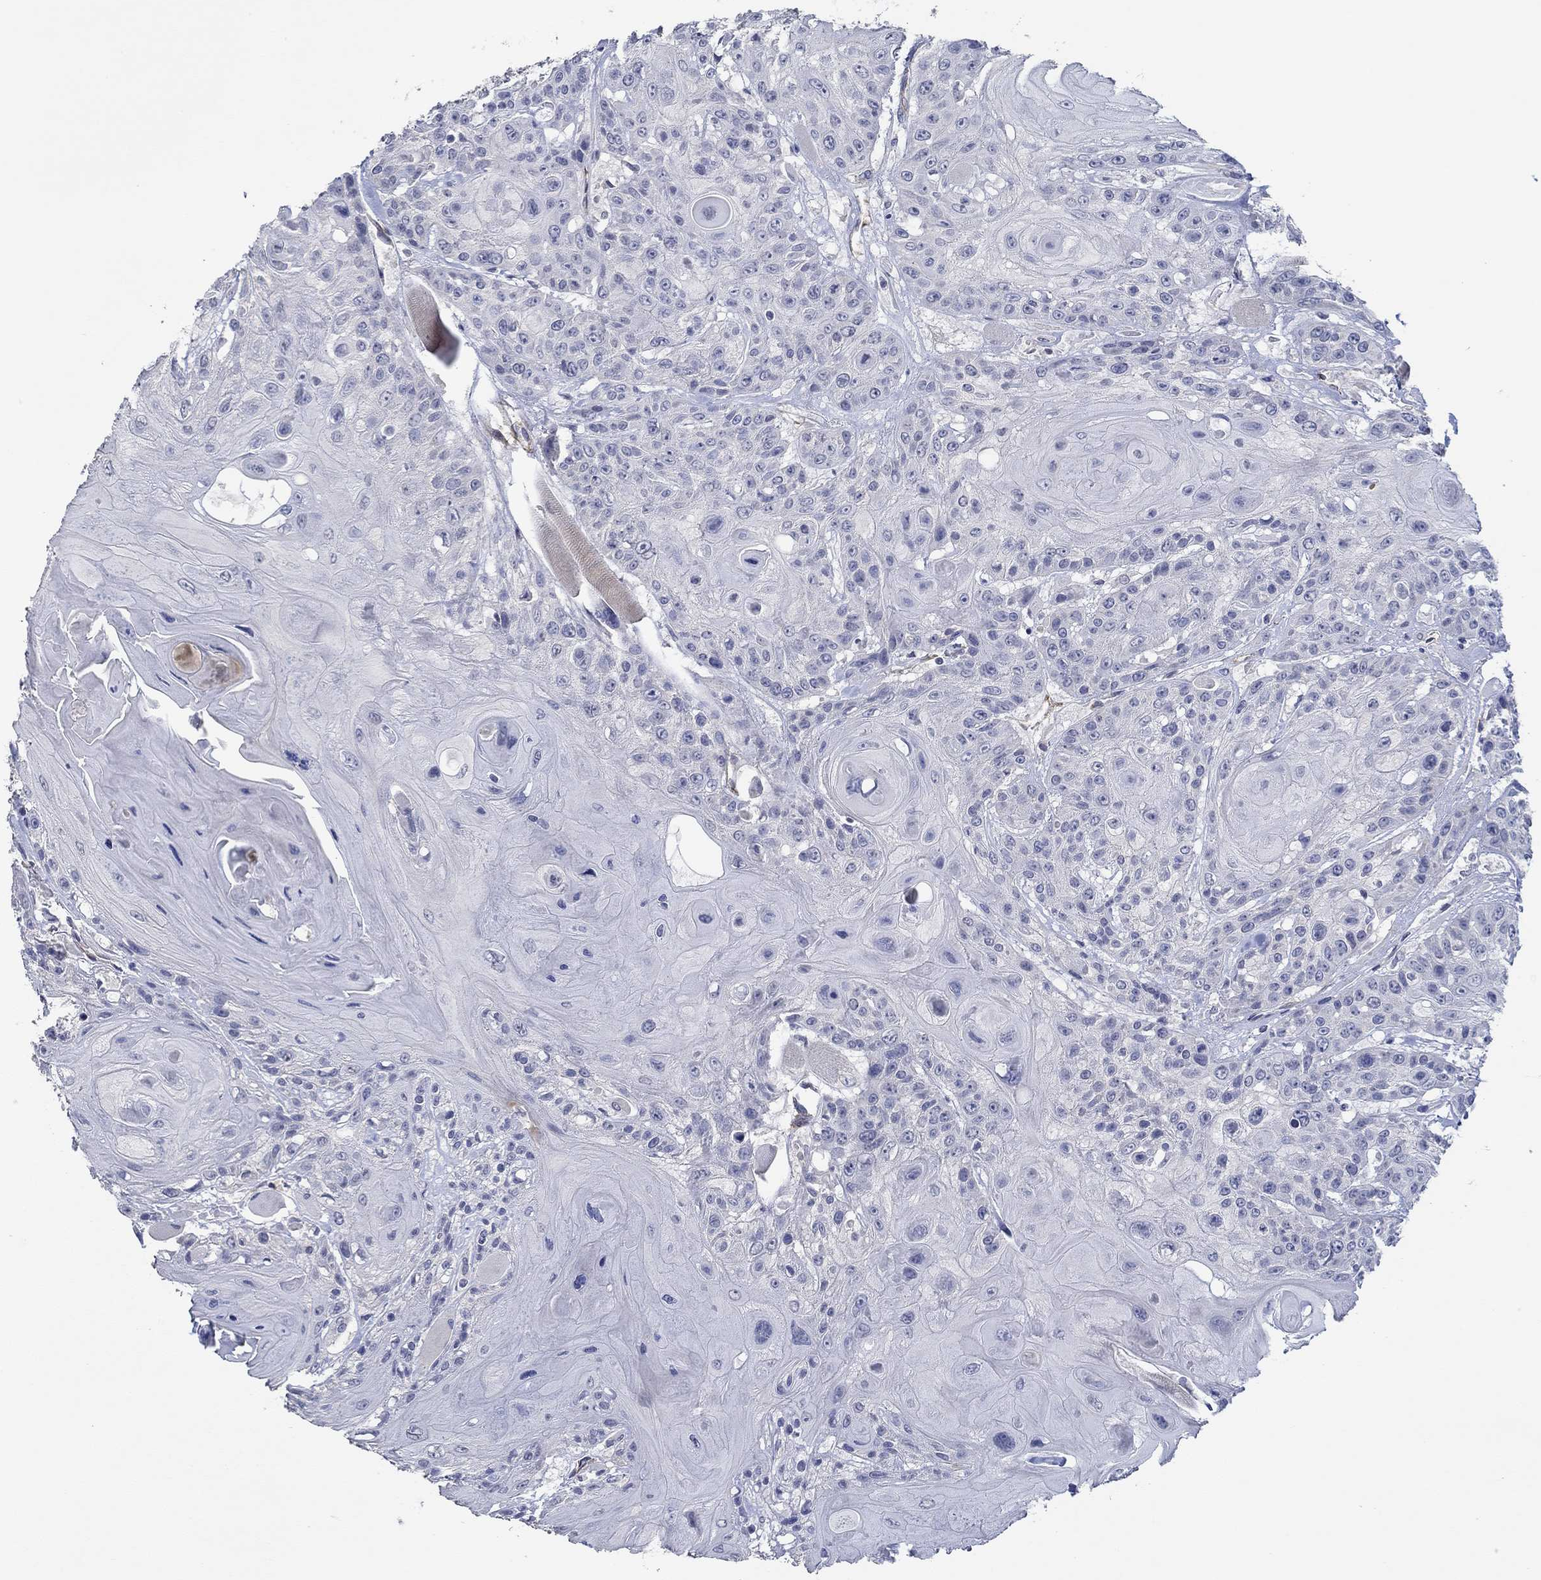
{"staining": {"intensity": "negative", "quantity": "none", "location": "none"}, "tissue": "head and neck cancer", "cell_type": "Tumor cells", "image_type": "cancer", "snomed": [{"axis": "morphology", "description": "Squamous cell carcinoma, NOS"}, {"axis": "topography", "description": "Head-Neck"}], "caption": "This is a micrograph of immunohistochemistry staining of head and neck cancer (squamous cell carcinoma), which shows no expression in tumor cells.", "gene": "GJA5", "patient": {"sex": "female", "age": 59}}